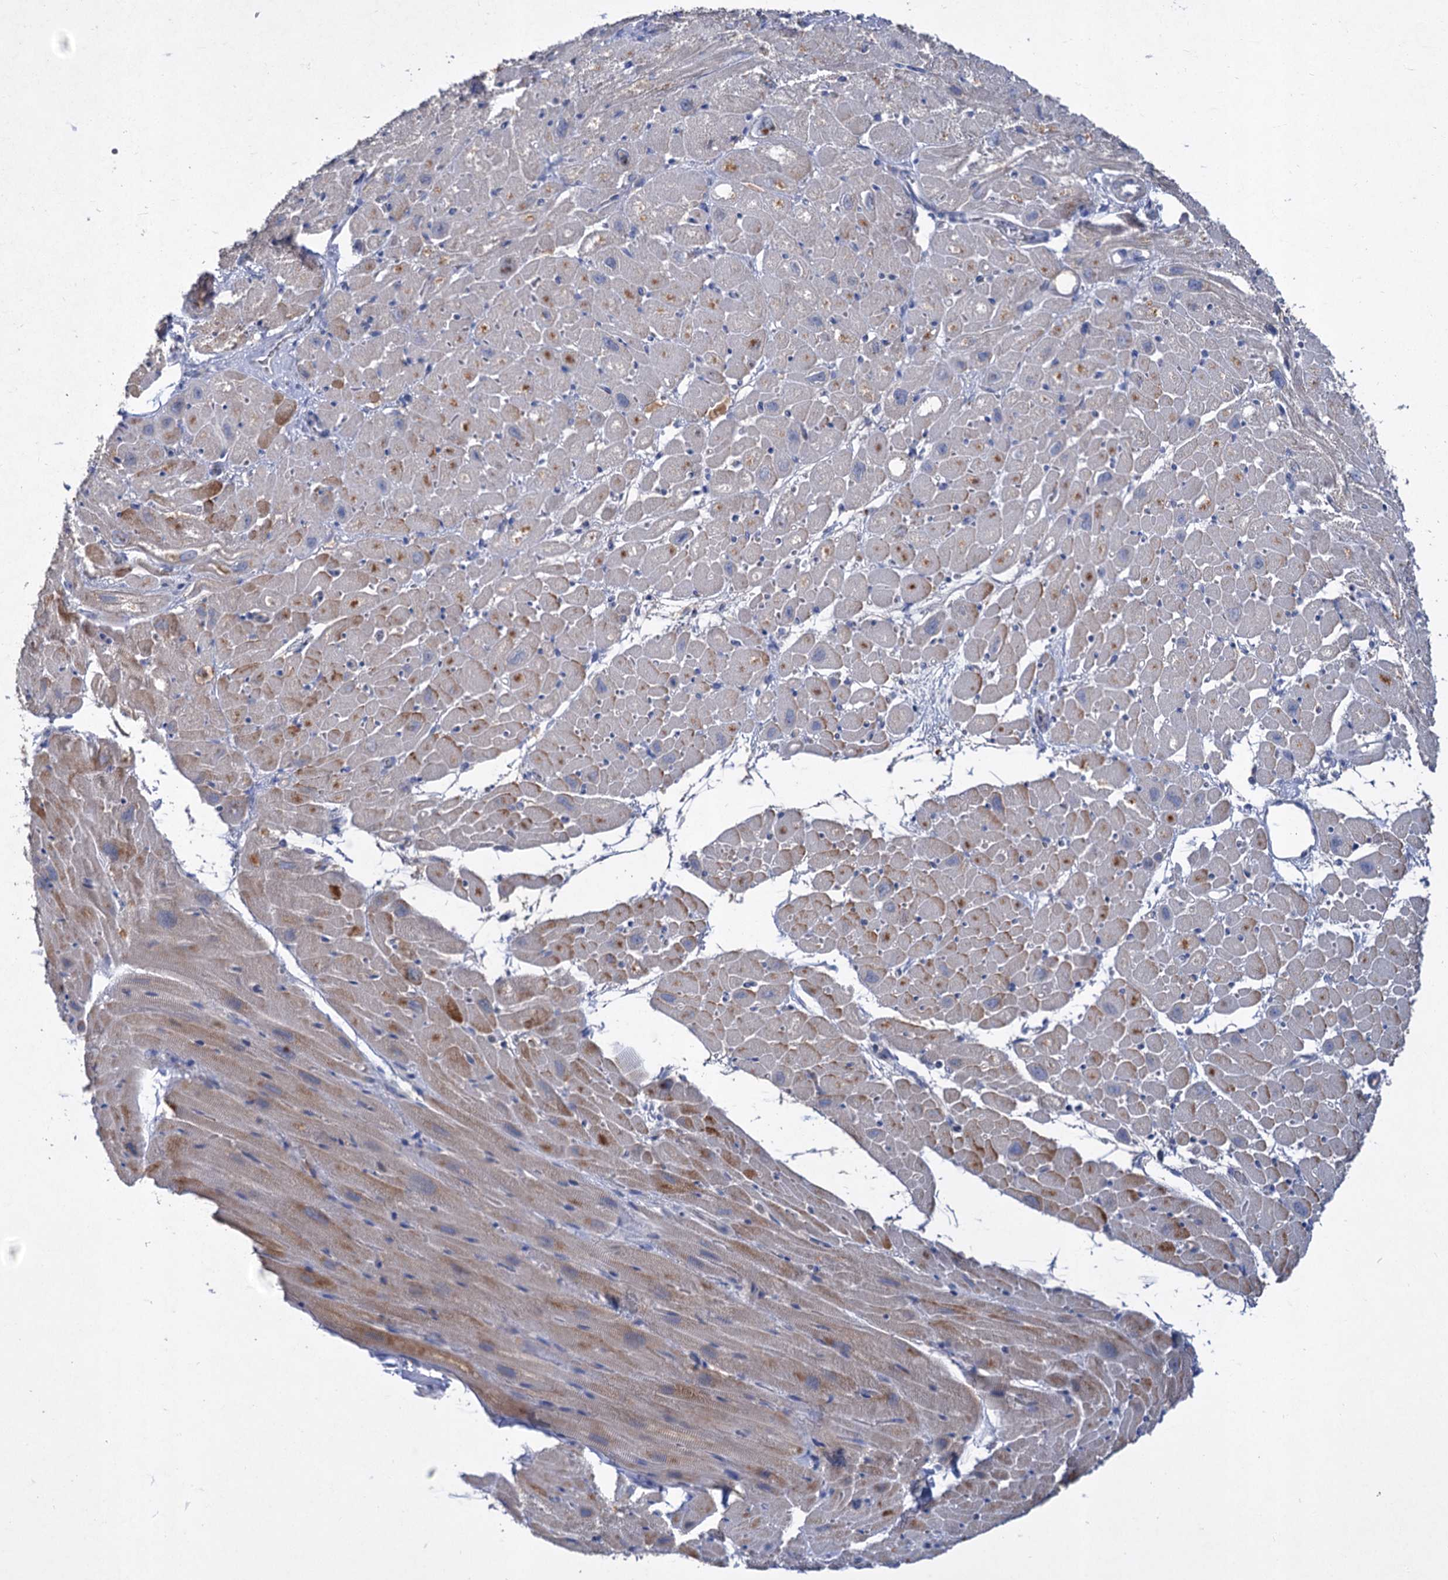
{"staining": {"intensity": "moderate", "quantity": "25%-75%", "location": "cytoplasmic/membranous"}, "tissue": "heart muscle", "cell_type": "Cardiomyocytes", "image_type": "normal", "snomed": [{"axis": "morphology", "description": "Normal tissue, NOS"}, {"axis": "topography", "description": "Heart"}], "caption": "A photomicrograph showing moderate cytoplasmic/membranous positivity in approximately 25%-75% of cardiomyocytes in normal heart muscle, as visualized by brown immunohistochemical staining.", "gene": "ATP4A", "patient": {"sex": "male", "age": 50}}